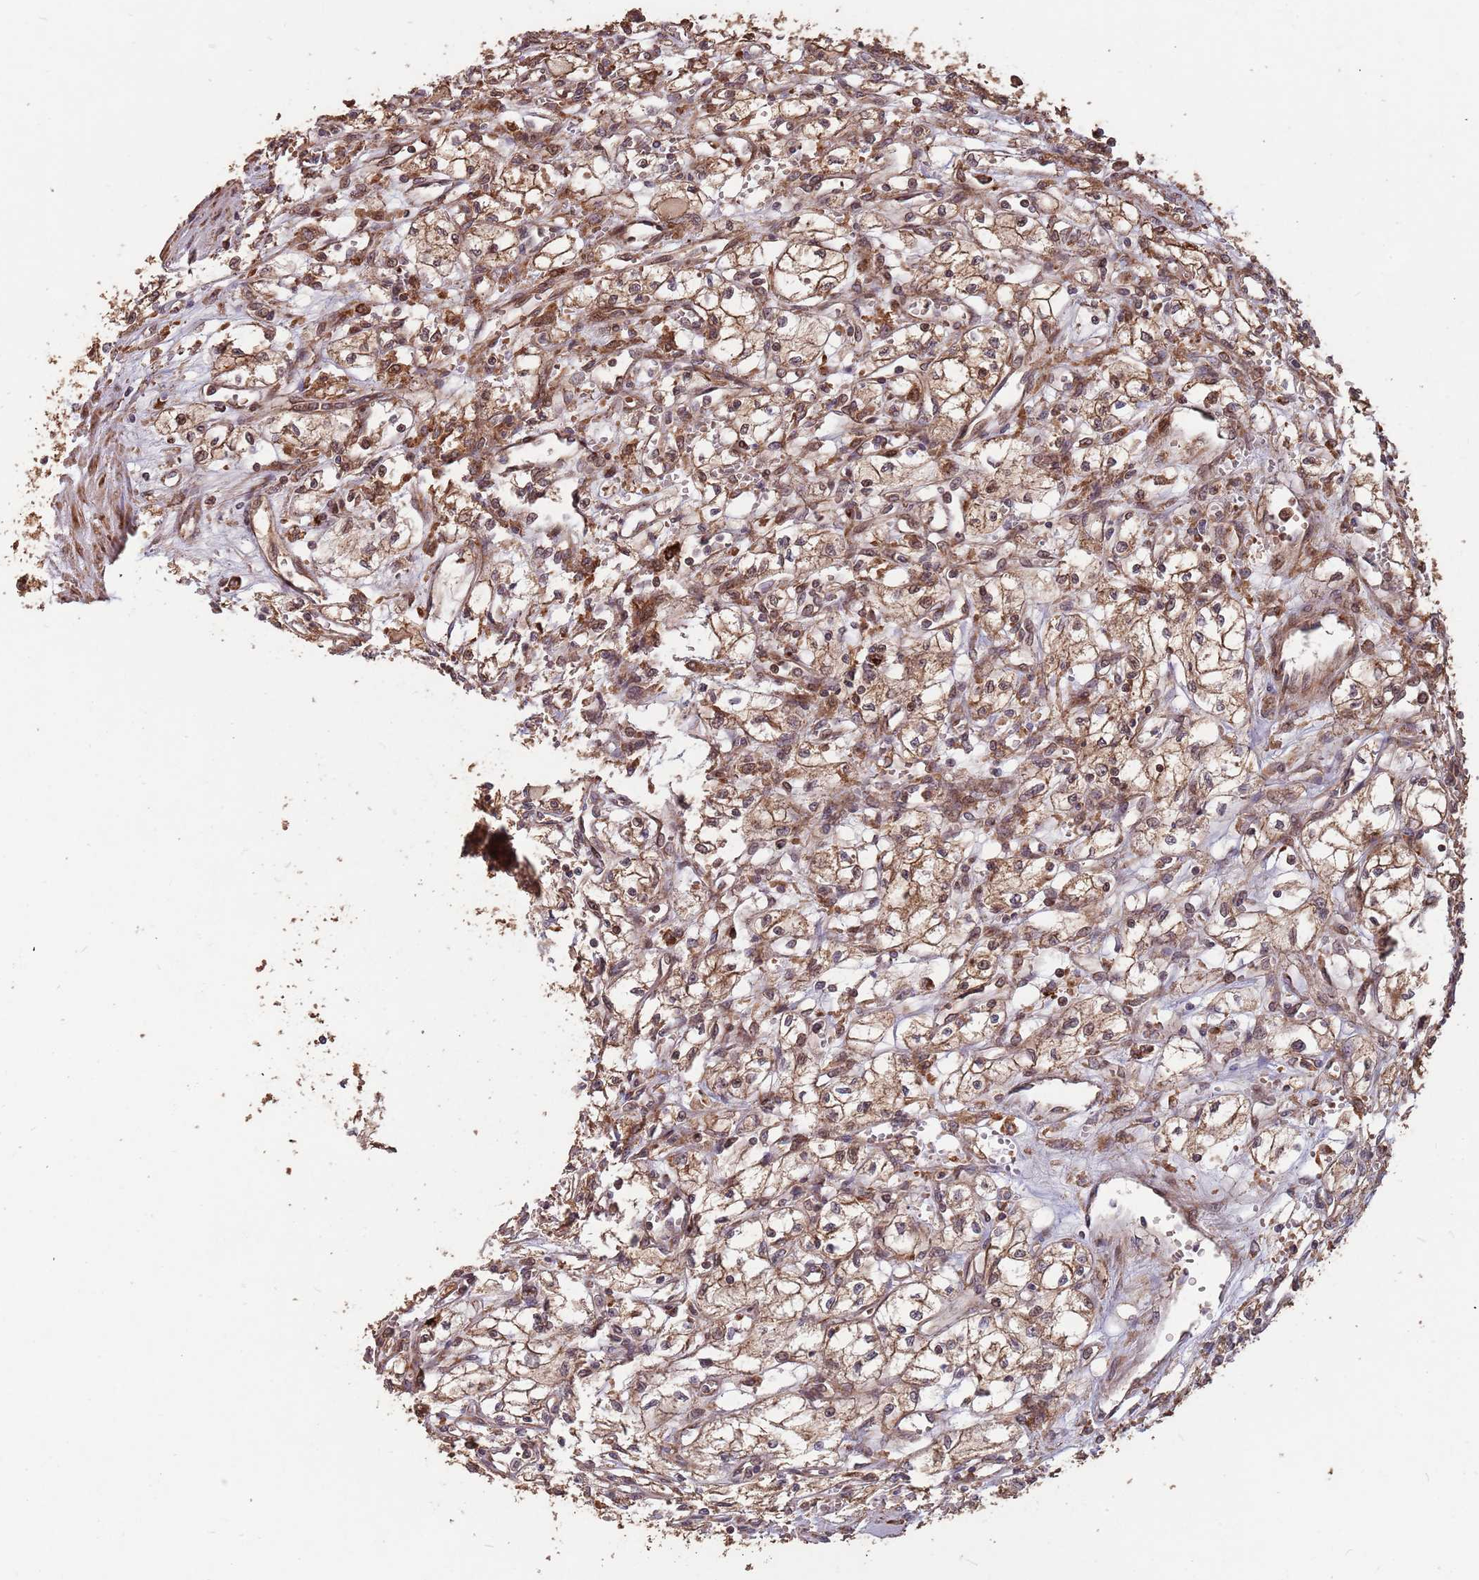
{"staining": {"intensity": "moderate", "quantity": ">75%", "location": "cytoplasmic/membranous"}, "tissue": "renal cancer", "cell_type": "Tumor cells", "image_type": "cancer", "snomed": [{"axis": "morphology", "description": "Adenocarcinoma, NOS"}, {"axis": "topography", "description": "Kidney"}], "caption": "Moderate cytoplasmic/membranous staining is appreciated in about >75% of tumor cells in renal cancer.", "gene": "ZNF428", "patient": {"sex": "male", "age": 59}}